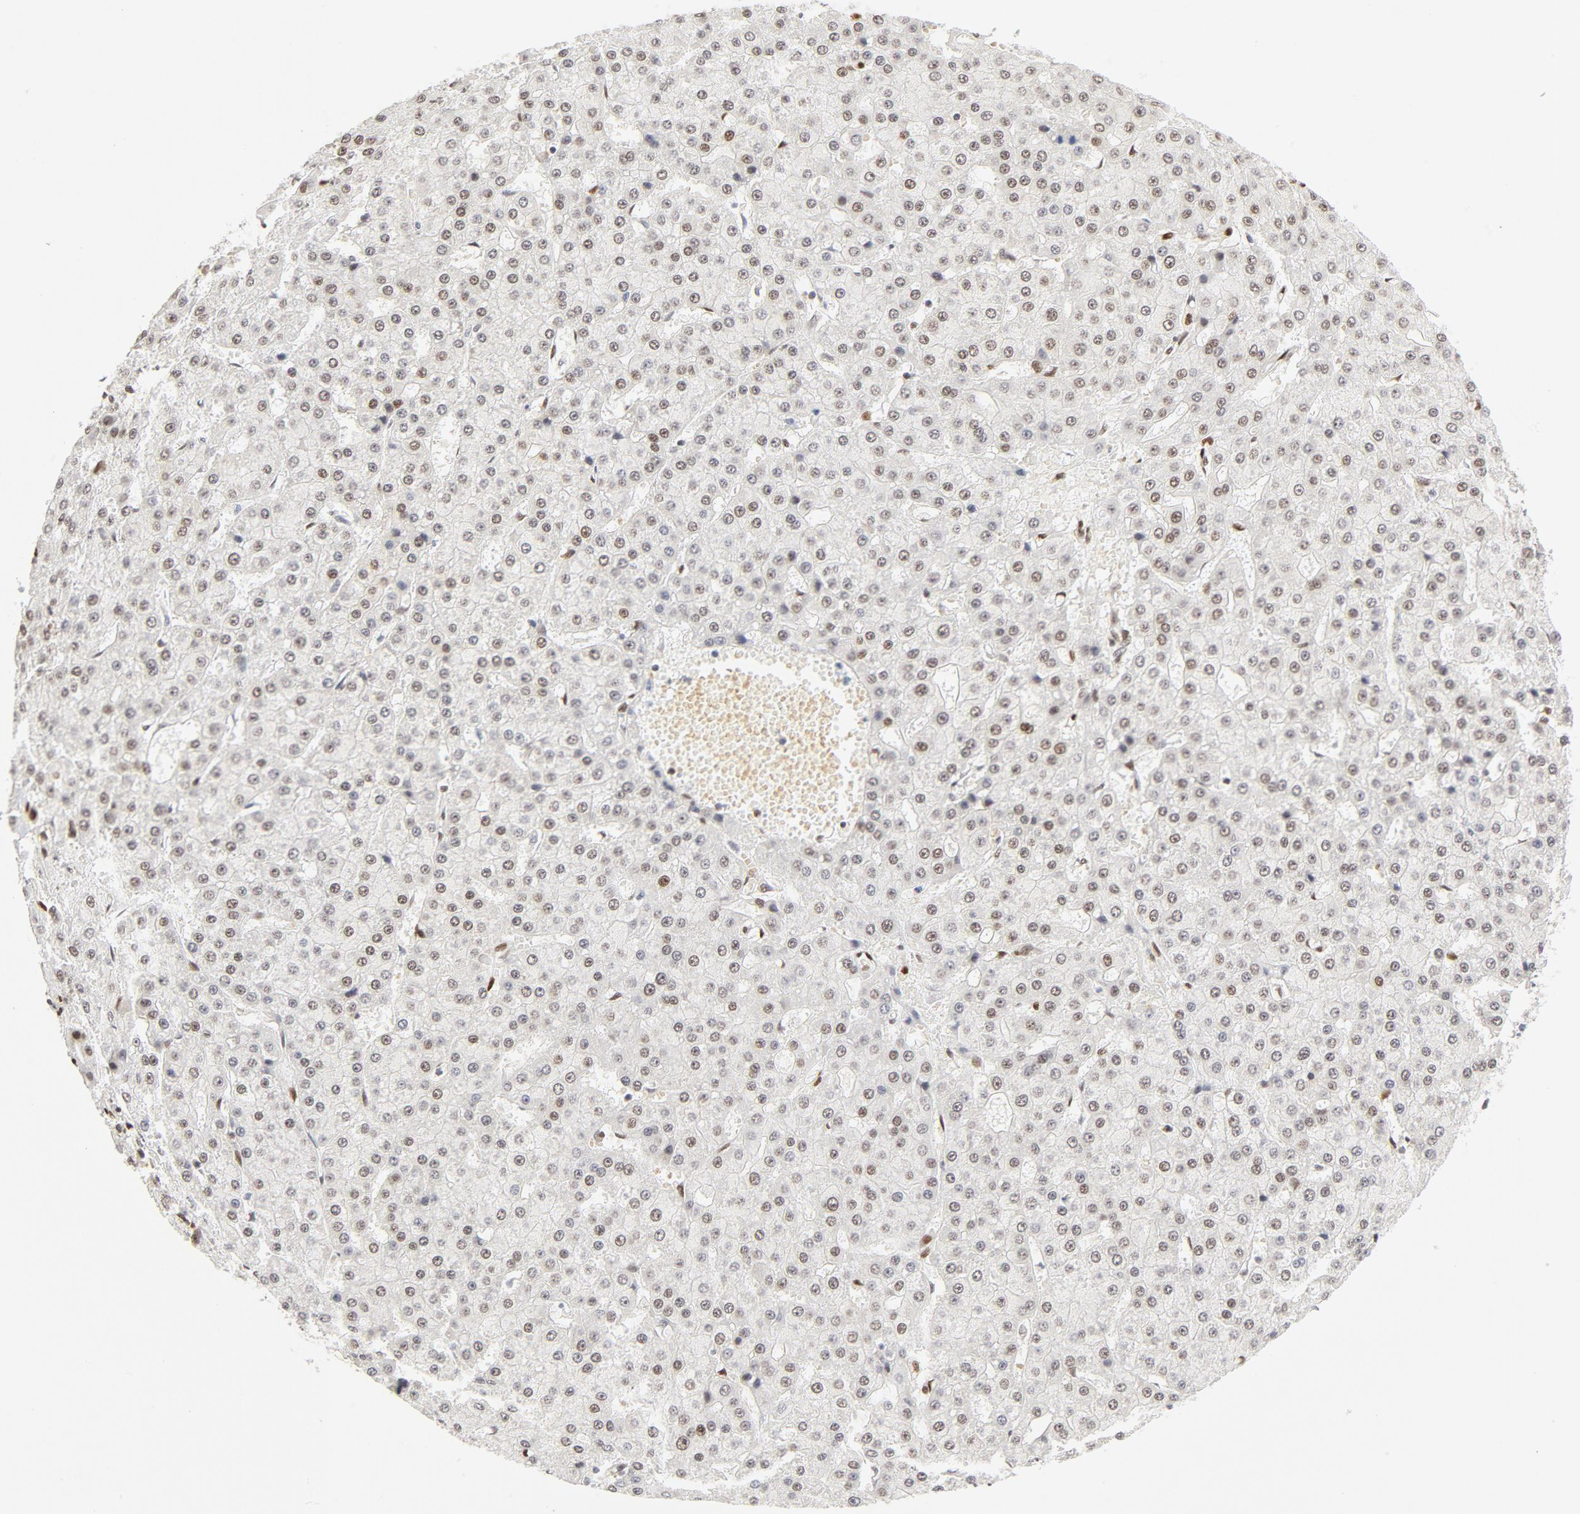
{"staining": {"intensity": "weak", "quantity": "25%-75%", "location": "nuclear"}, "tissue": "liver cancer", "cell_type": "Tumor cells", "image_type": "cancer", "snomed": [{"axis": "morphology", "description": "Carcinoma, Hepatocellular, NOS"}, {"axis": "topography", "description": "Liver"}], "caption": "Liver cancer (hepatocellular carcinoma) was stained to show a protein in brown. There is low levels of weak nuclear expression in about 25%-75% of tumor cells. The staining was performed using DAB to visualize the protein expression in brown, while the nuclei were stained in blue with hematoxylin (Magnification: 20x).", "gene": "MEF2A", "patient": {"sex": "male", "age": 47}}